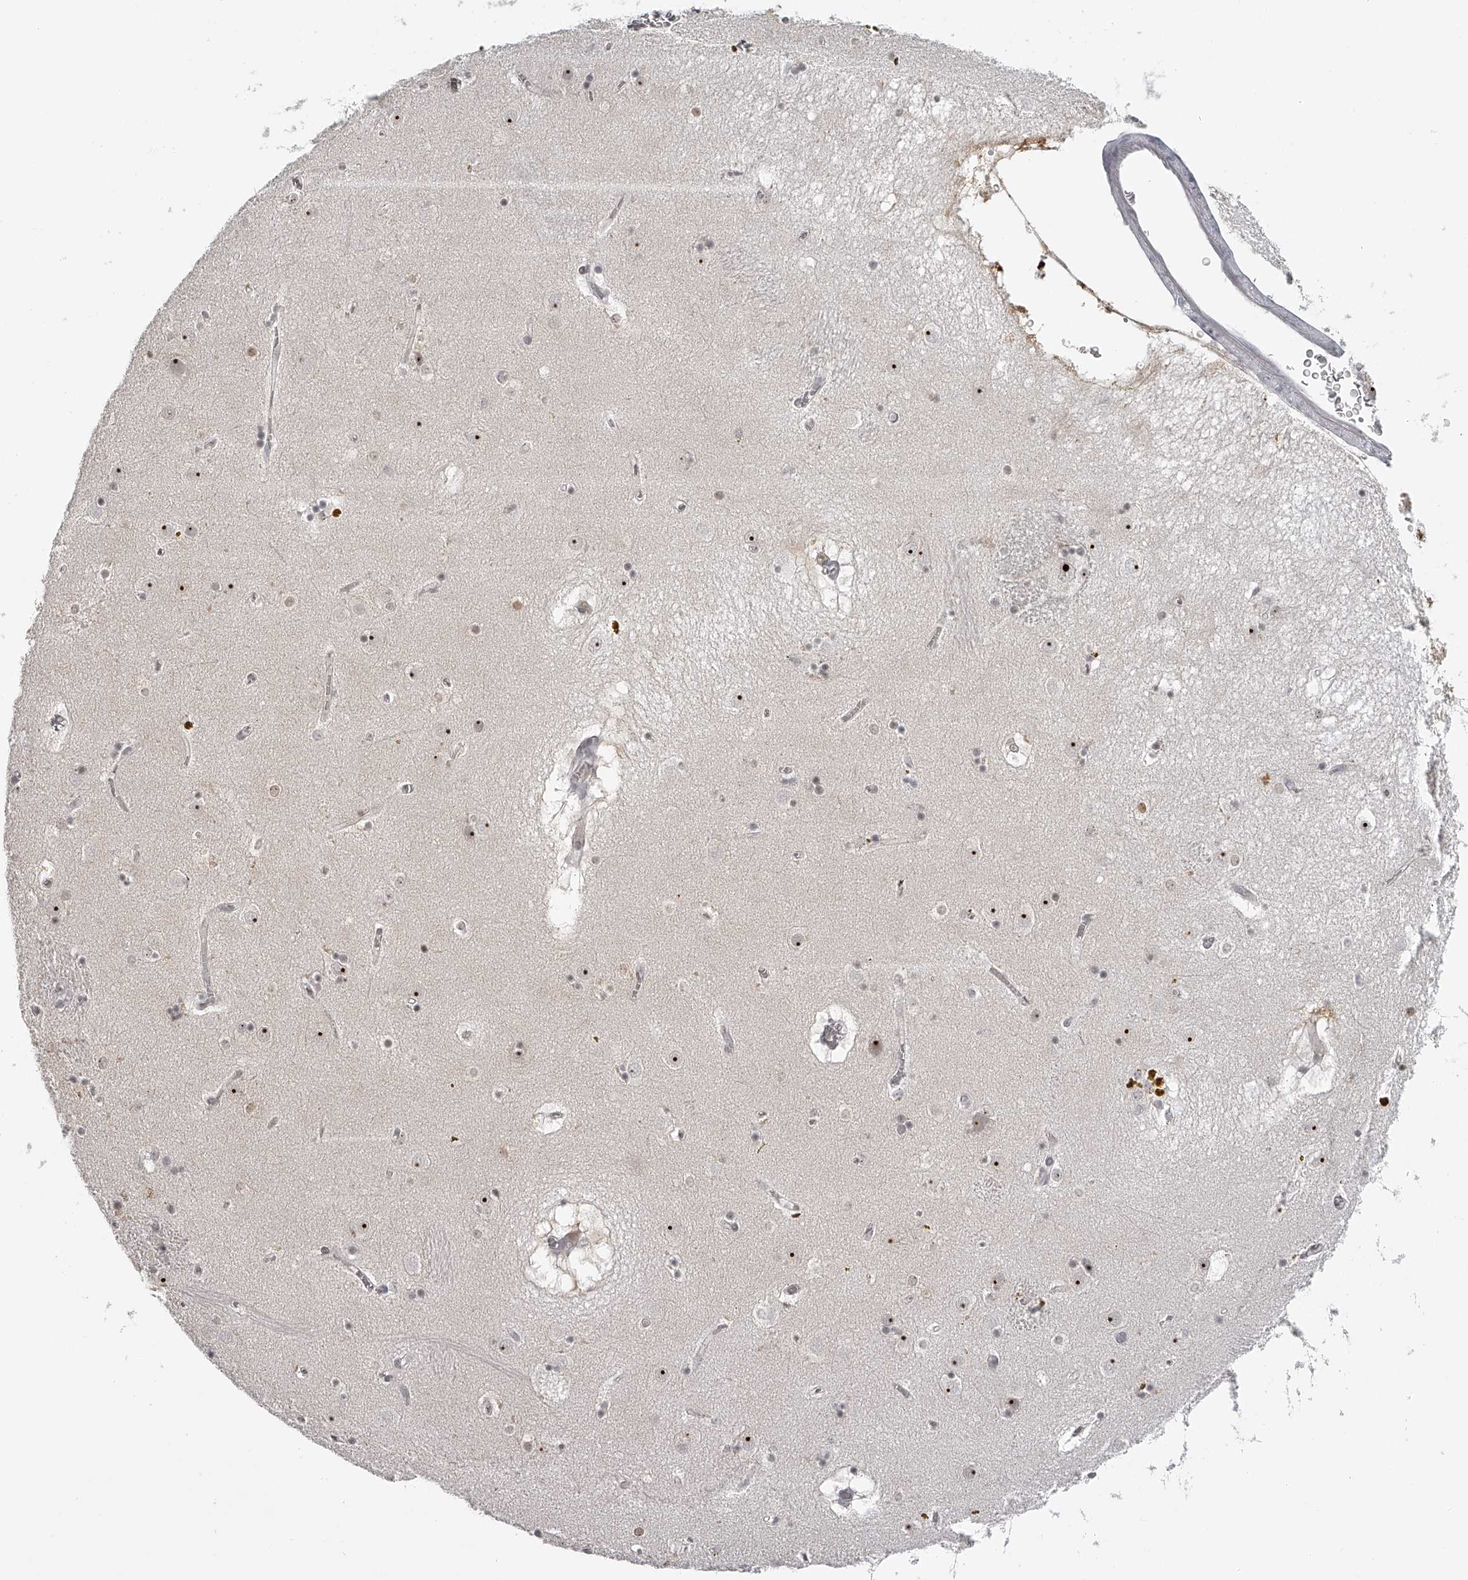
{"staining": {"intensity": "moderate", "quantity": "<25%", "location": "nuclear"}, "tissue": "caudate", "cell_type": "Glial cells", "image_type": "normal", "snomed": [{"axis": "morphology", "description": "Normal tissue, NOS"}, {"axis": "topography", "description": "Lateral ventricle wall"}], "caption": "An immunohistochemistry (IHC) photomicrograph of unremarkable tissue is shown. Protein staining in brown highlights moderate nuclear positivity in caudate within glial cells.", "gene": "RNF220", "patient": {"sex": "male", "age": 70}}